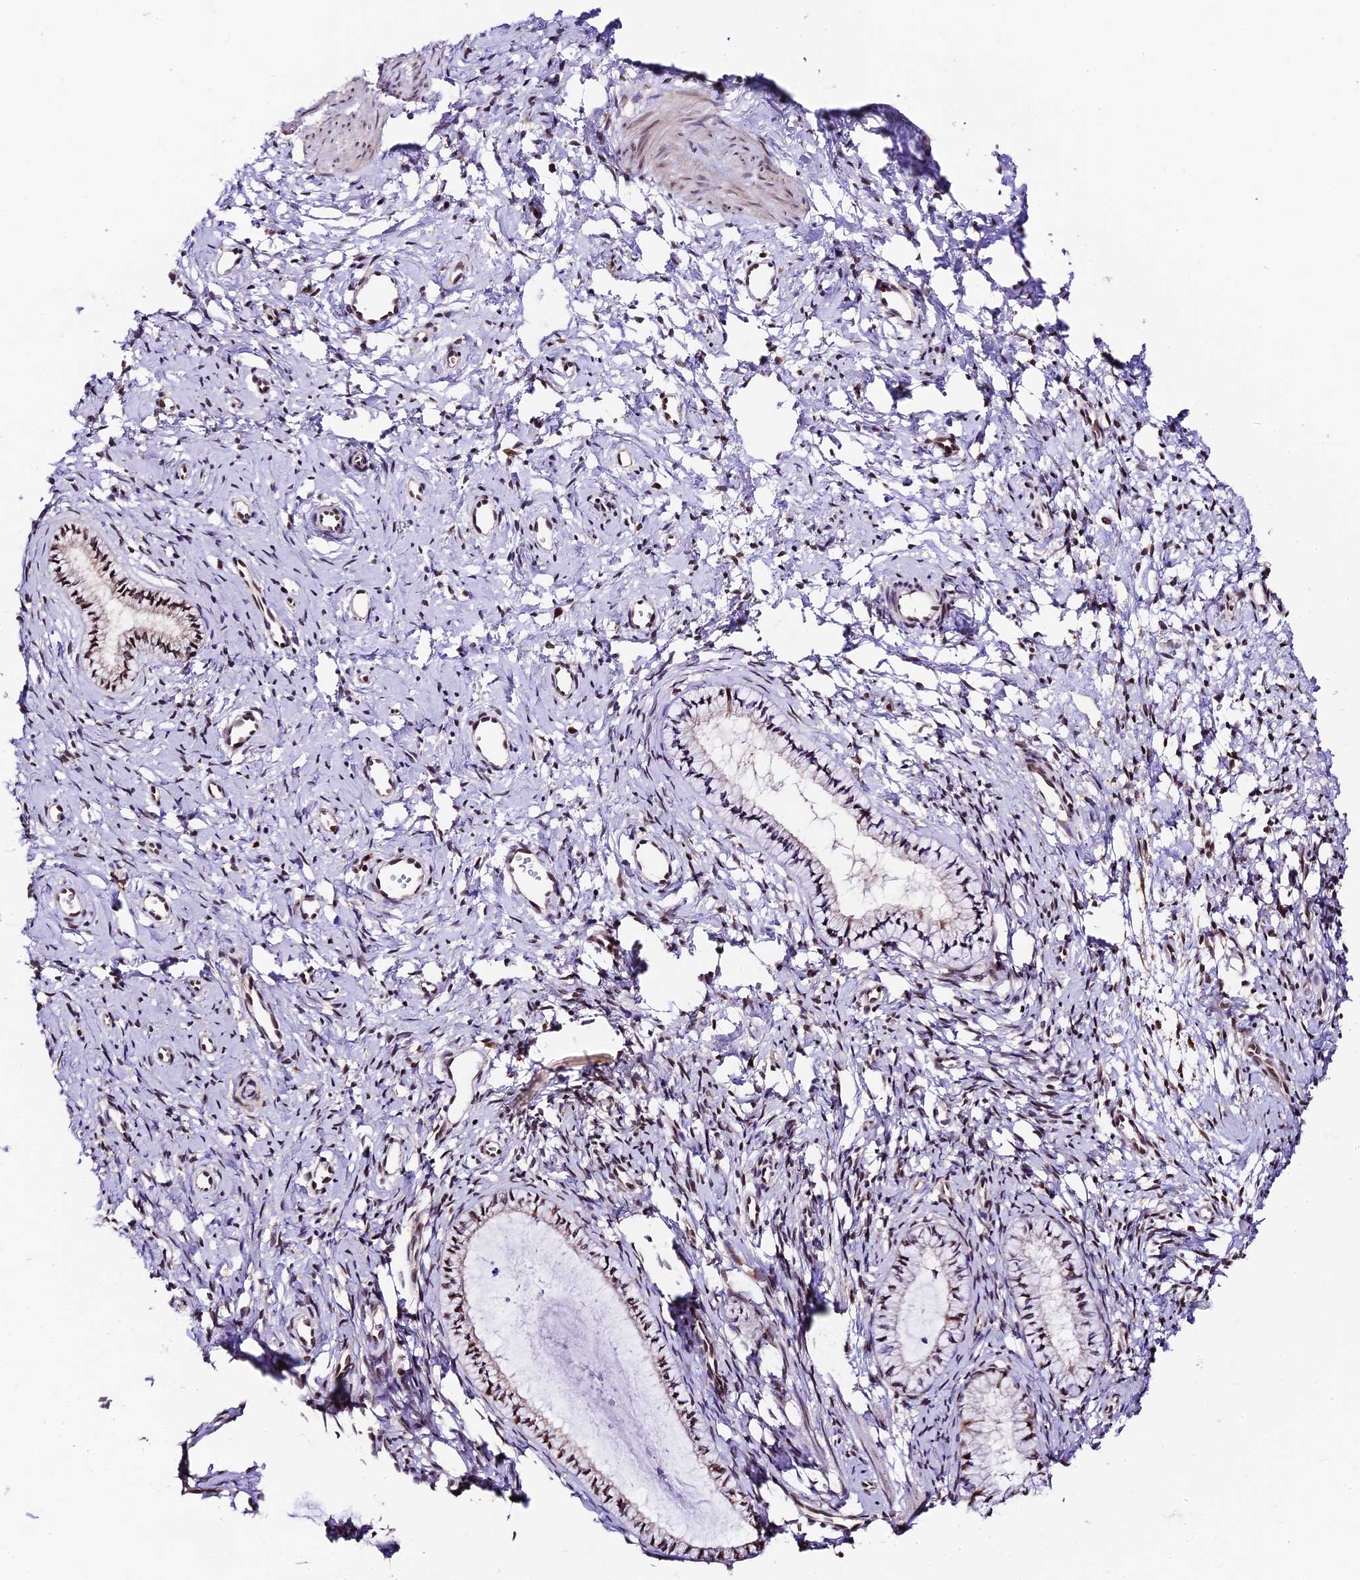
{"staining": {"intensity": "moderate", "quantity": "25%-75%", "location": "nuclear"}, "tissue": "cervix", "cell_type": "Glandular cells", "image_type": "normal", "snomed": [{"axis": "morphology", "description": "Normal tissue, NOS"}, {"axis": "topography", "description": "Cervix"}], "caption": "Immunohistochemistry (IHC) (DAB) staining of unremarkable human cervix reveals moderate nuclear protein positivity in approximately 25%-75% of glandular cells.", "gene": "TRIM22", "patient": {"sex": "female", "age": 57}}